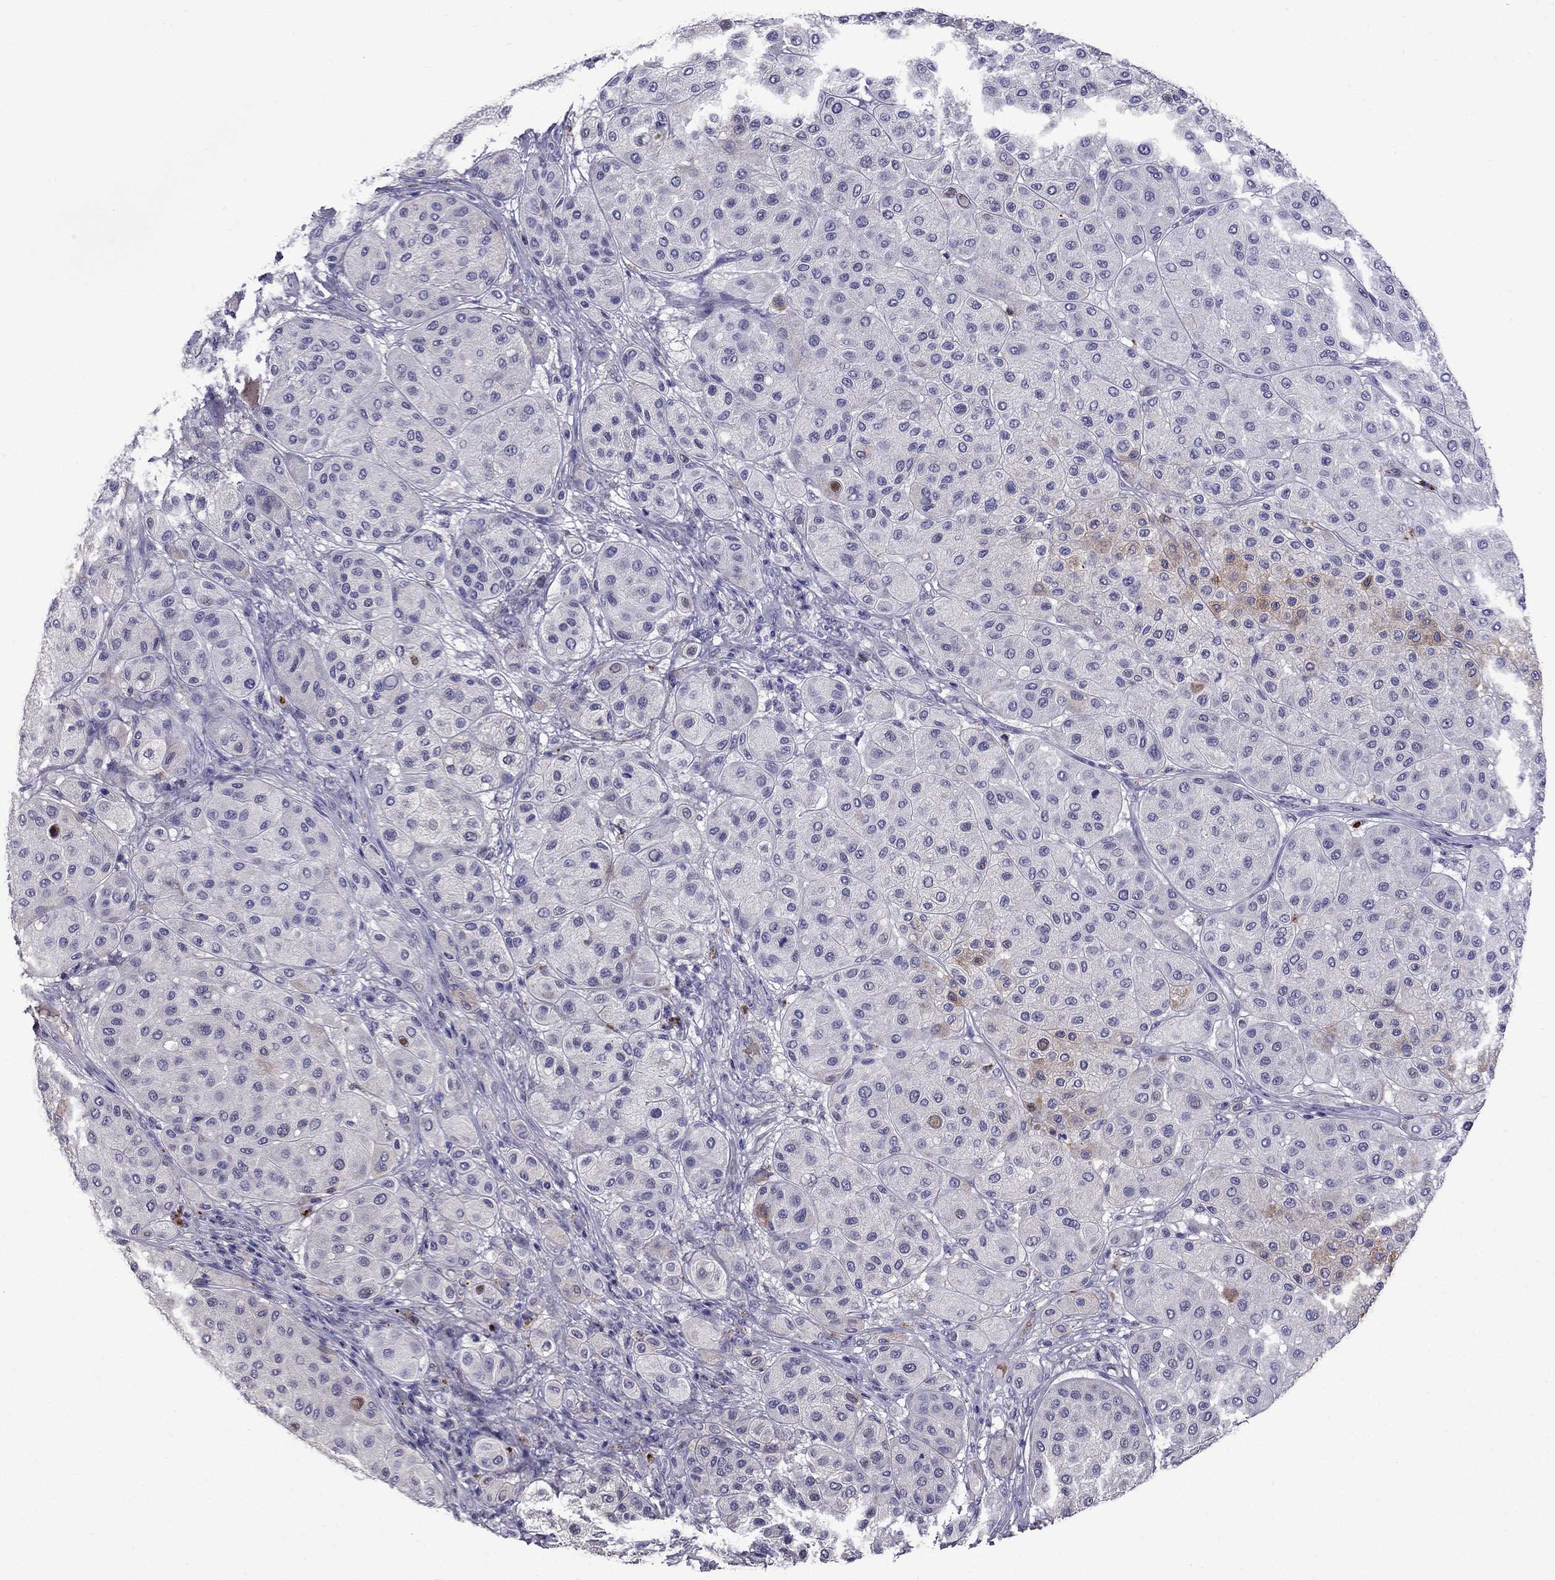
{"staining": {"intensity": "negative", "quantity": "none", "location": "none"}, "tissue": "melanoma", "cell_type": "Tumor cells", "image_type": "cancer", "snomed": [{"axis": "morphology", "description": "Malignant melanoma, Metastatic site"}, {"axis": "topography", "description": "Smooth muscle"}], "caption": "High power microscopy micrograph of an IHC image of melanoma, revealing no significant expression in tumor cells.", "gene": "OLFM4", "patient": {"sex": "male", "age": 41}}